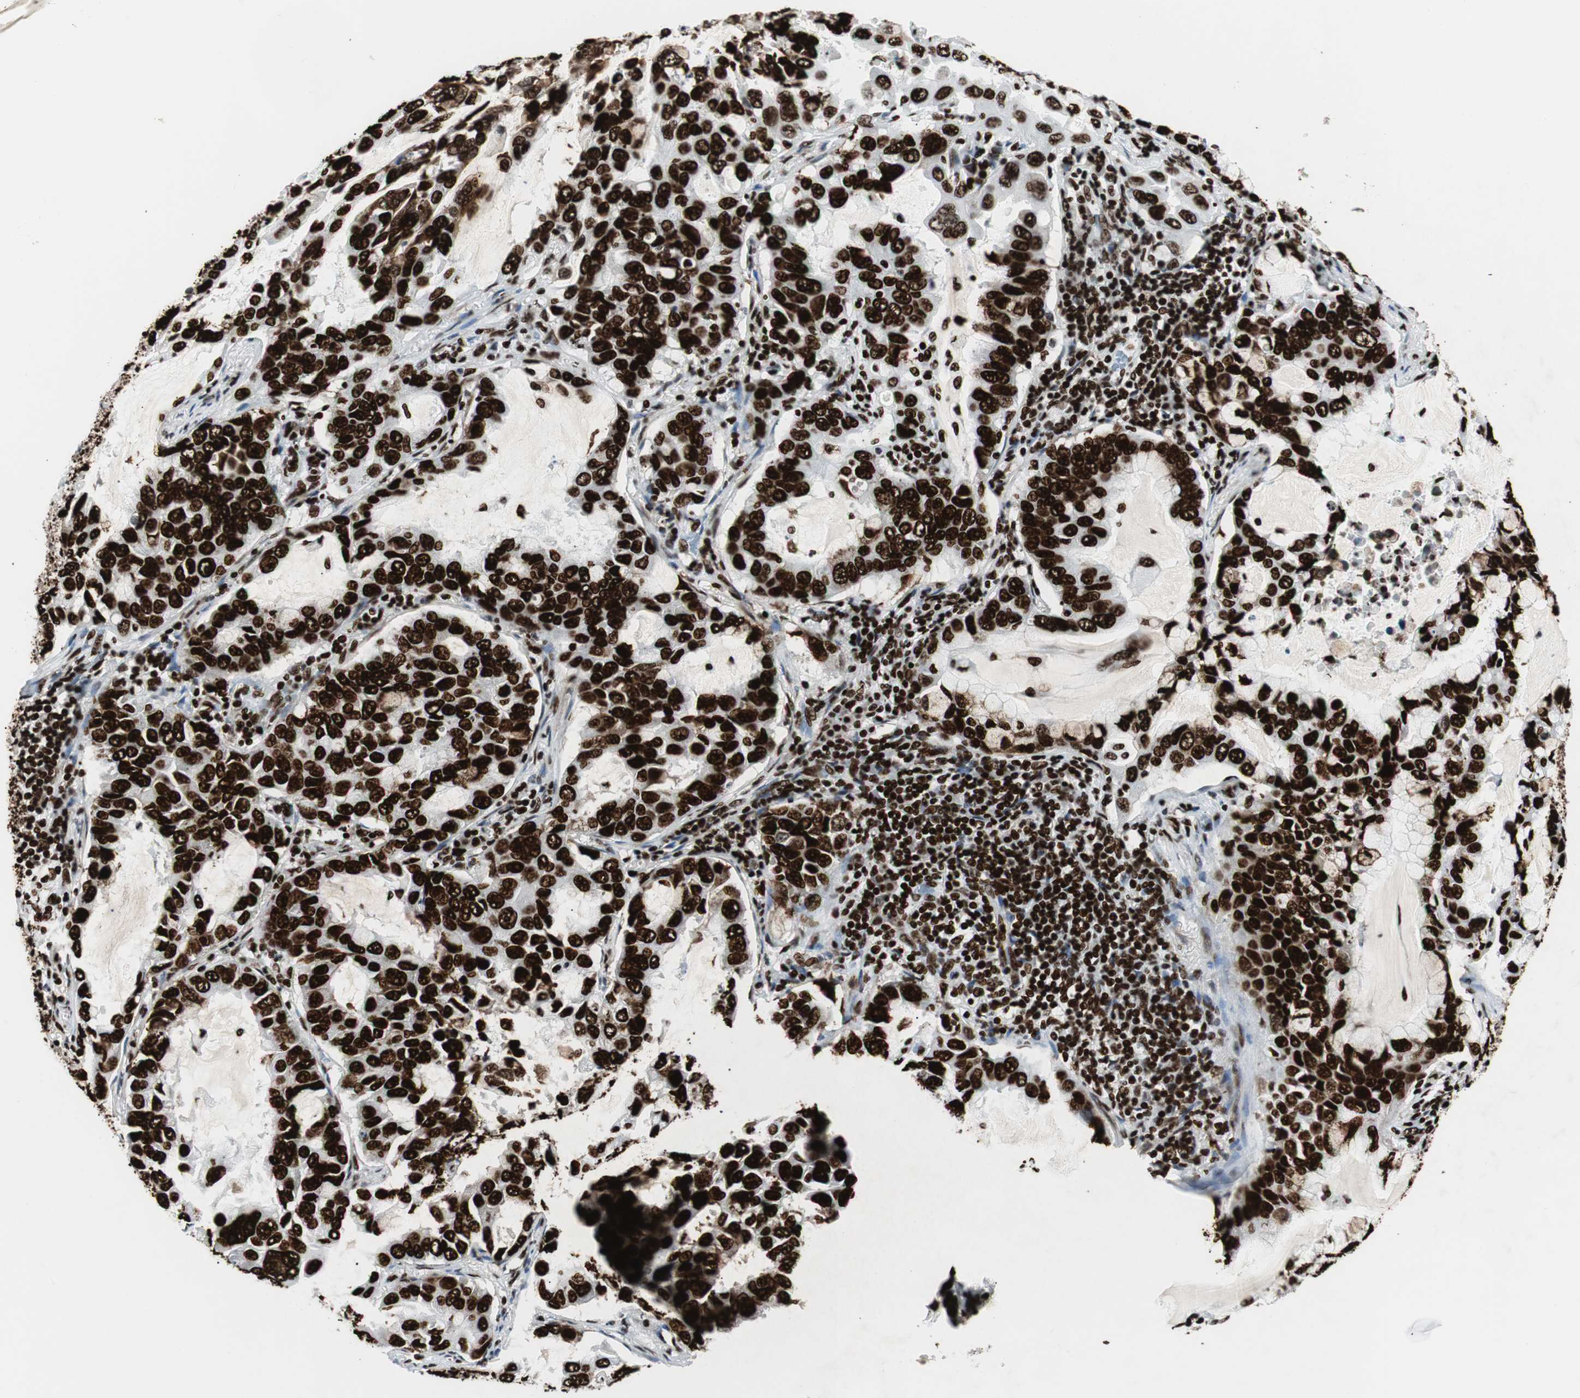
{"staining": {"intensity": "strong", "quantity": ">75%", "location": "nuclear"}, "tissue": "lung cancer", "cell_type": "Tumor cells", "image_type": "cancer", "snomed": [{"axis": "morphology", "description": "Adenocarcinoma, NOS"}, {"axis": "topography", "description": "Lung"}], "caption": "A brown stain highlights strong nuclear positivity of a protein in human adenocarcinoma (lung) tumor cells. The protein of interest is stained brown, and the nuclei are stained in blue (DAB IHC with brightfield microscopy, high magnification).", "gene": "NCL", "patient": {"sex": "male", "age": 64}}